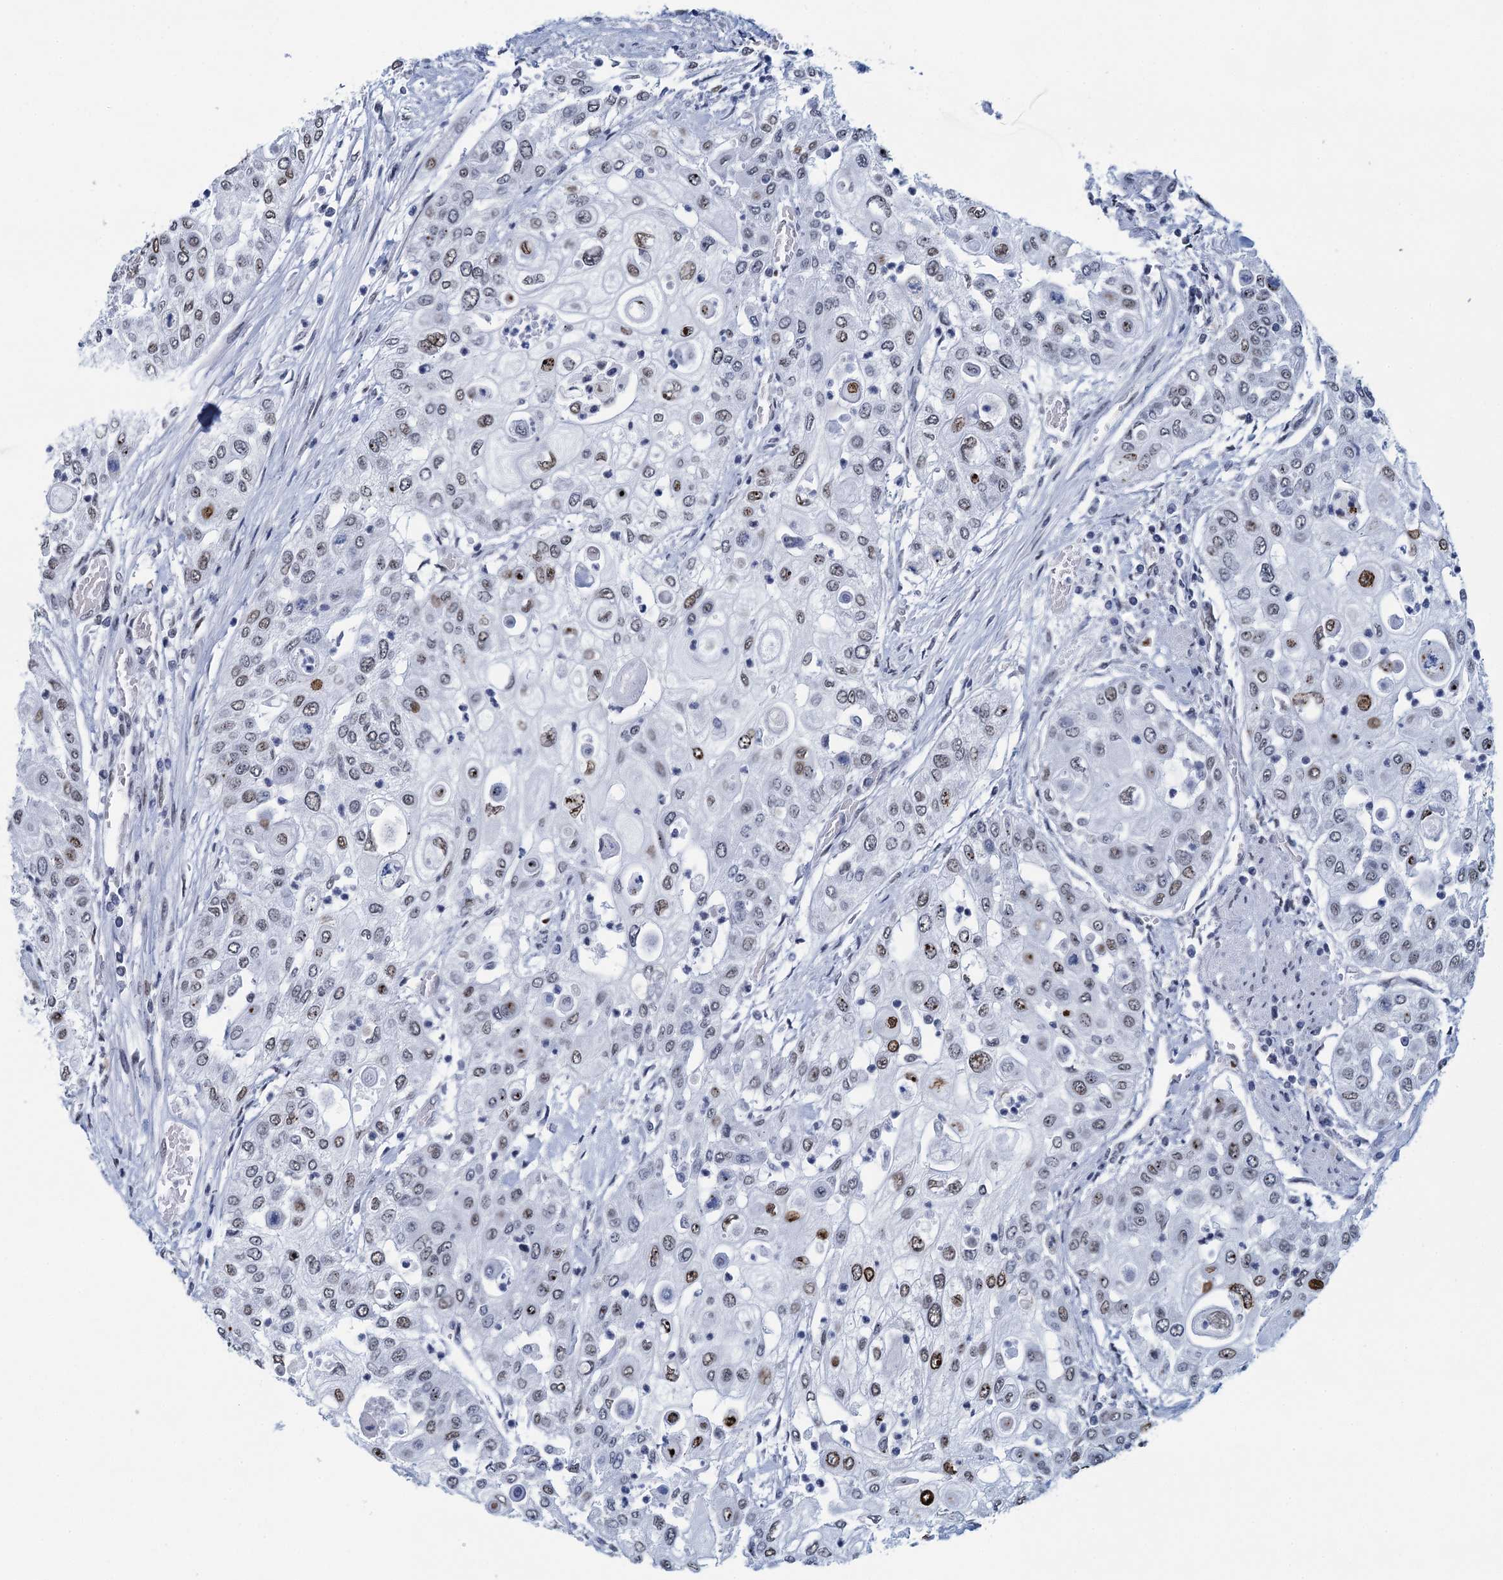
{"staining": {"intensity": "moderate", "quantity": "<25%", "location": "nuclear"}, "tissue": "urothelial cancer", "cell_type": "Tumor cells", "image_type": "cancer", "snomed": [{"axis": "morphology", "description": "Urothelial carcinoma, High grade"}, {"axis": "topography", "description": "Urinary bladder"}], "caption": "A micrograph of human urothelial cancer stained for a protein exhibits moderate nuclear brown staining in tumor cells. (brown staining indicates protein expression, while blue staining denotes nuclei).", "gene": "HNRNPUL2", "patient": {"sex": "female", "age": 79}}